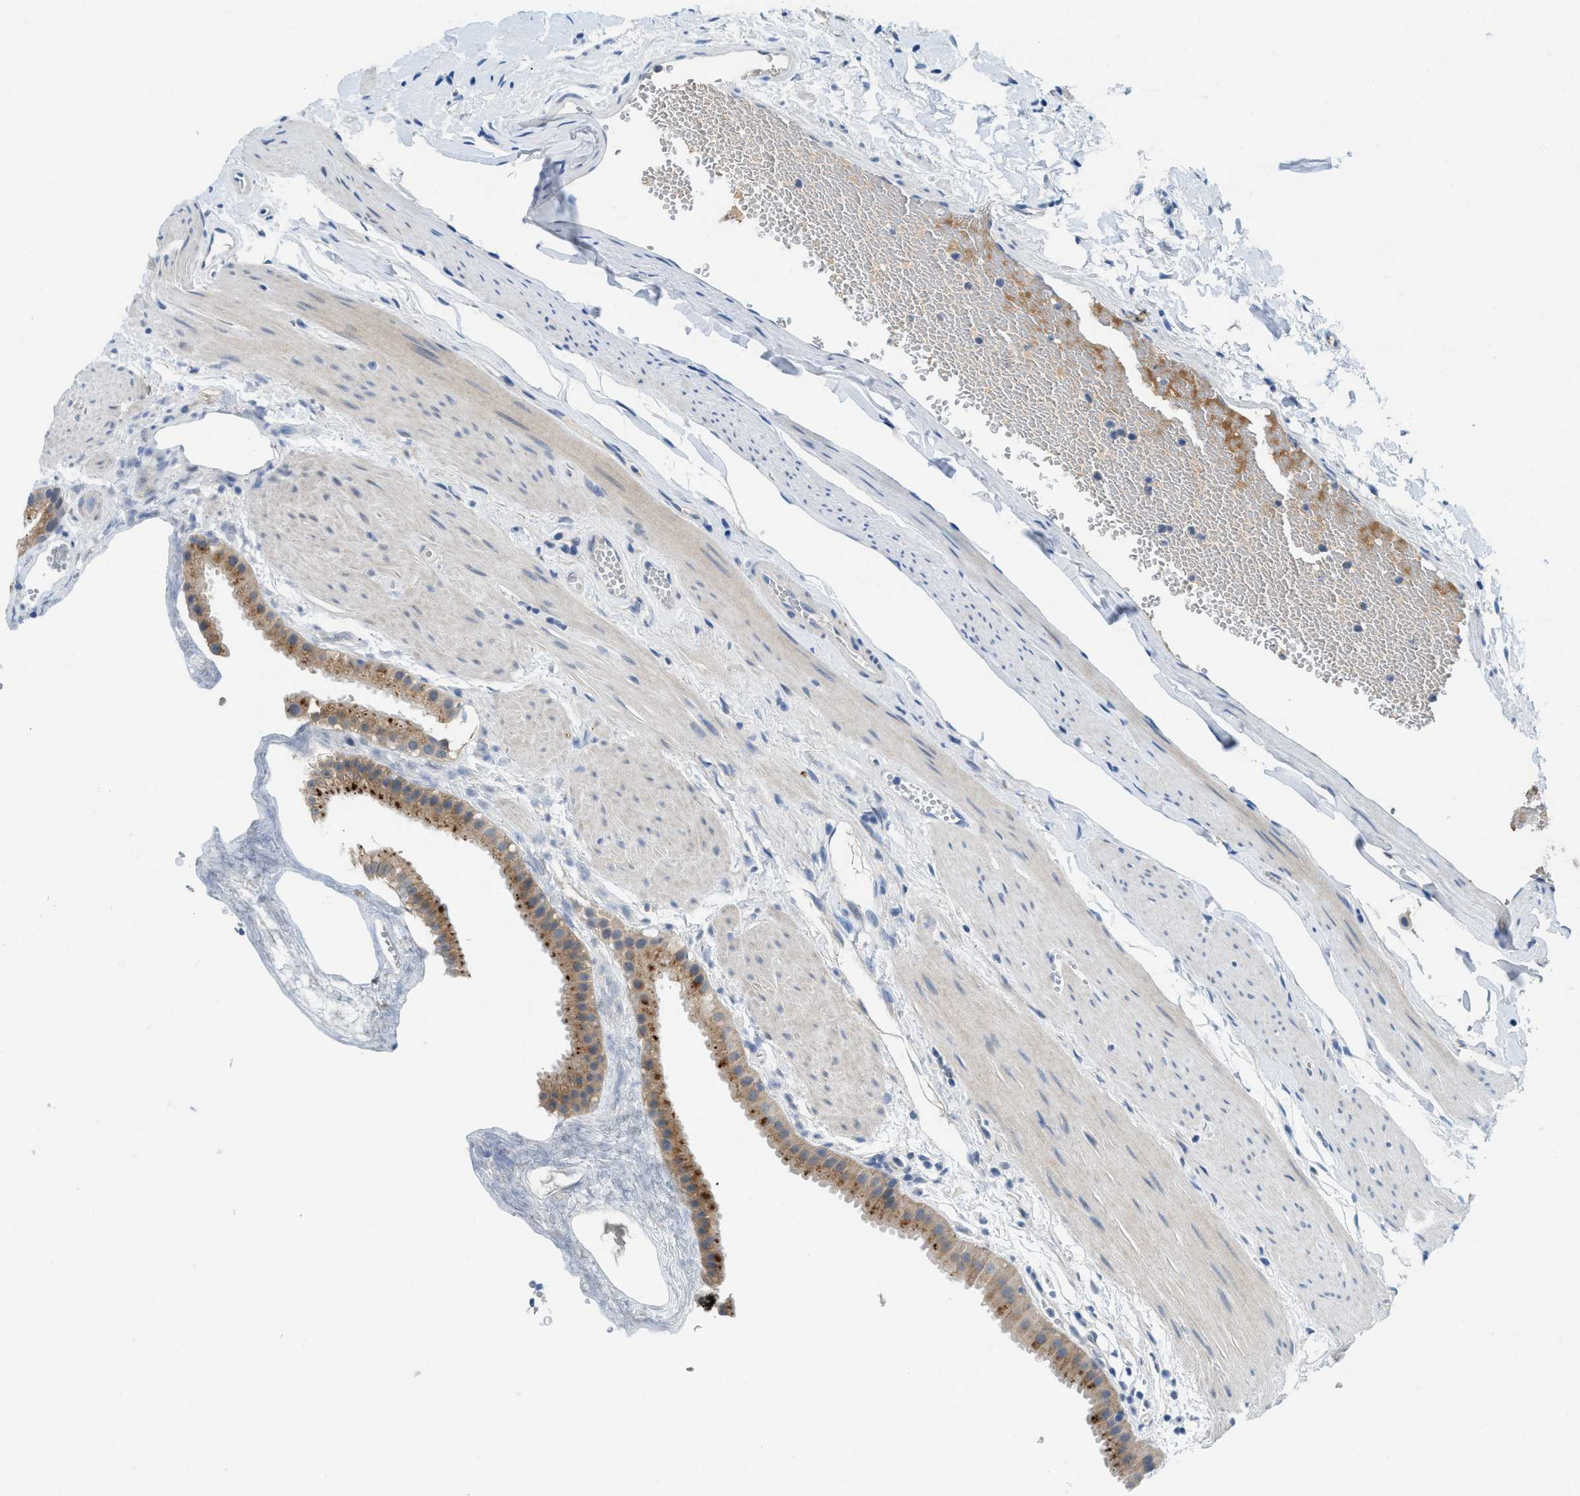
{"staining": {"intensity": "moderate", "quantity": ">75%", "location": "cytoplasmic/membranous"}, "tissue": "gallbladder", "cell_type": "Glandular cells", "image_type": "normal", "snomed": [{"axis": "morphology", "description": "Normal tissue, NOS"}, {"axis": "topography", "description": "Gallbladder"}], "caption": "A micrograph of gallbladder stained for a protein shows moderate cytoplasmic/membranous brown staining in glandular cells. (DAB IHC with brightfield microscopy, high magnification).", "gene": "TSPAN3", "patient": {"sex": "female", "age": 64}}